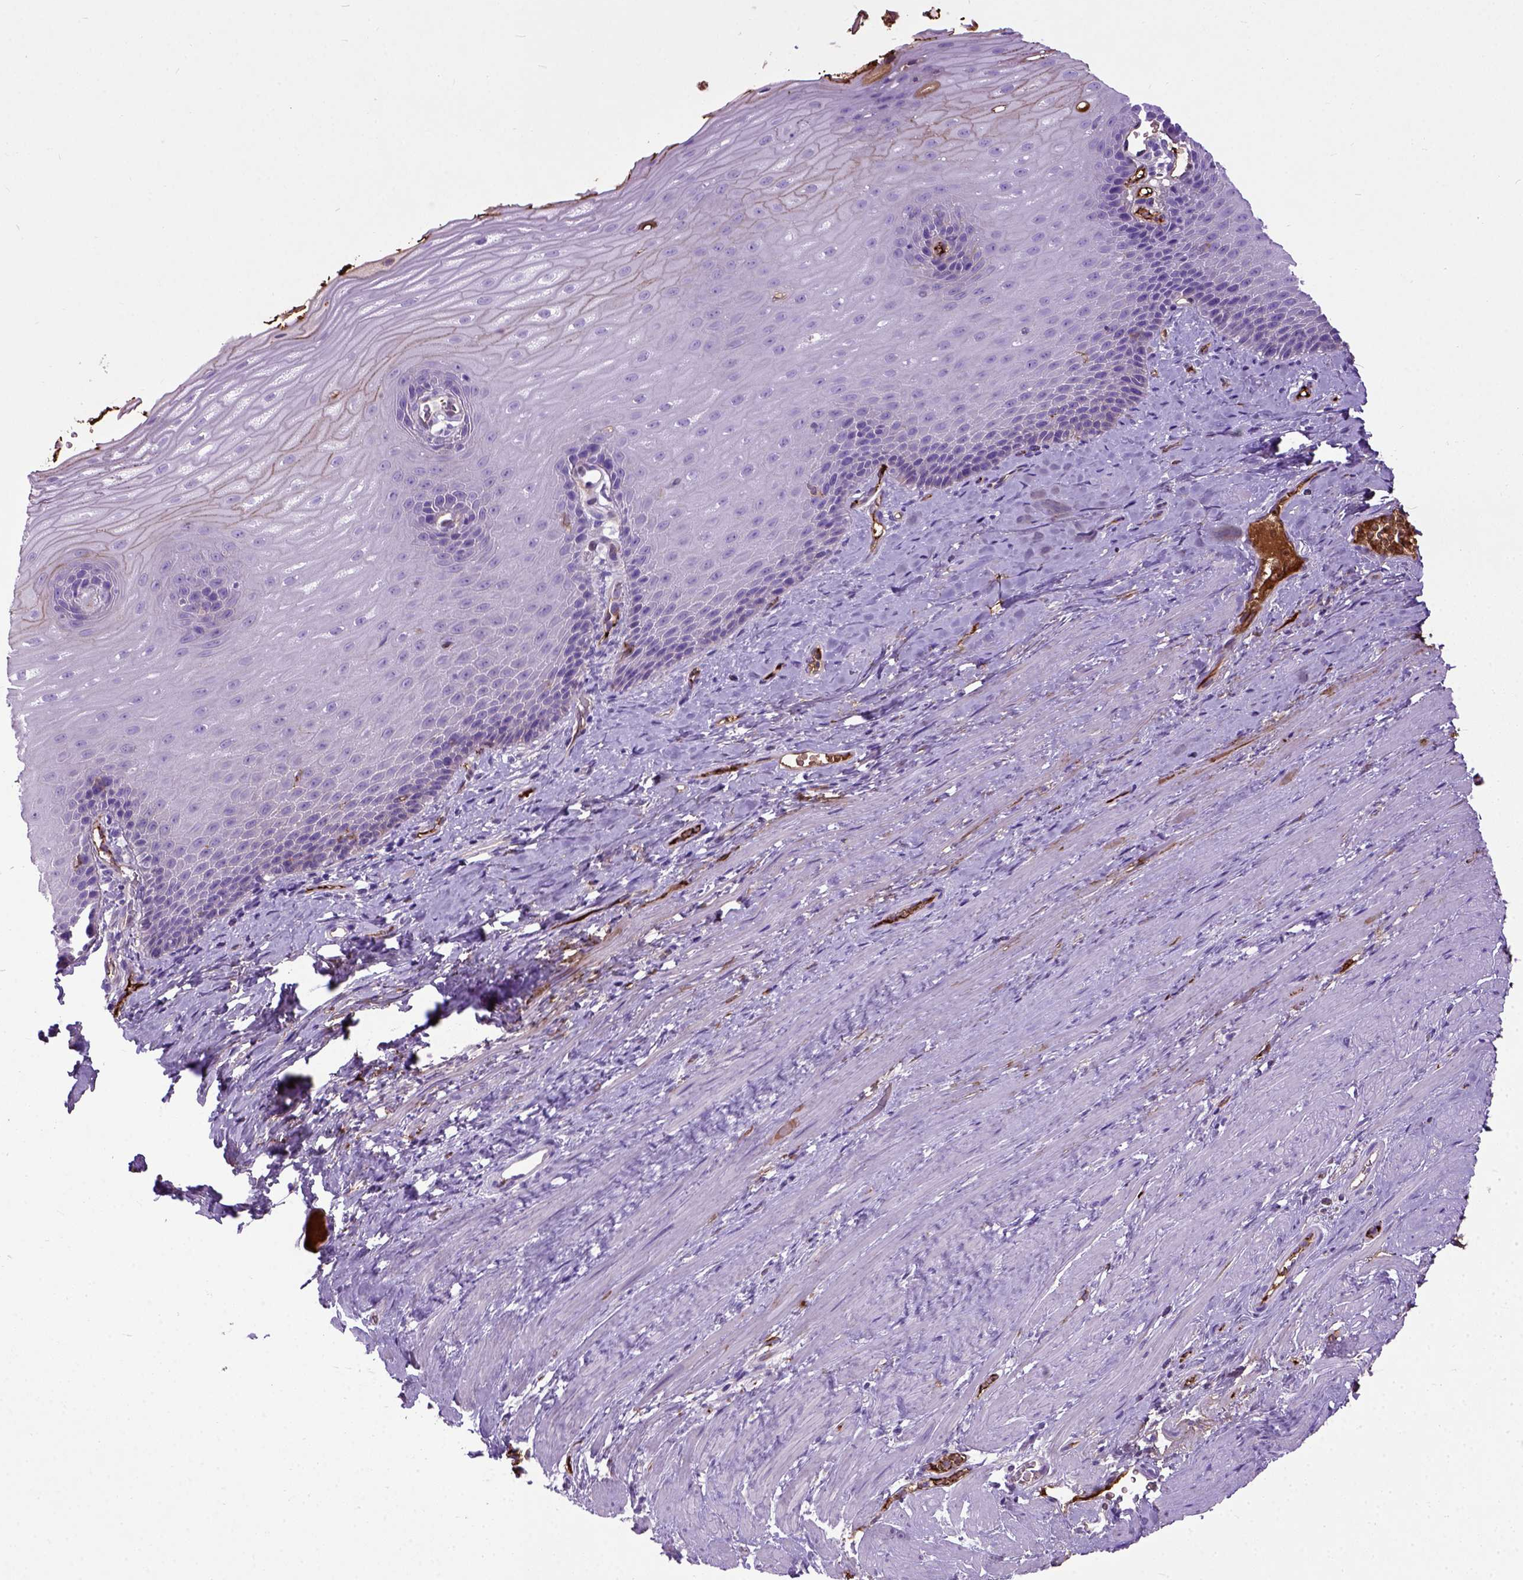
{"staining": {"intensity": "negative", "quantity": "none", "location": "none"}, "tissue": "esophagus", "cell_type": "Squamous epithelial cells", "image_type": "normal", "snomed": [{"axis": "morphology", "description": "Normal tissue, NOS"}, {"axis": "topography", "description": "Esophagus"}], "caption": "The image displays no significant staining in squamous epithelial cells of esophagus. The staining was performed using DAB to visualize the protein expression in brown, while the nuclei were stained in blue with hematoxylin (Magnification: 20x).", "gene": "ADAMTS8", "patient": {"sex": "male", "age": 64}}